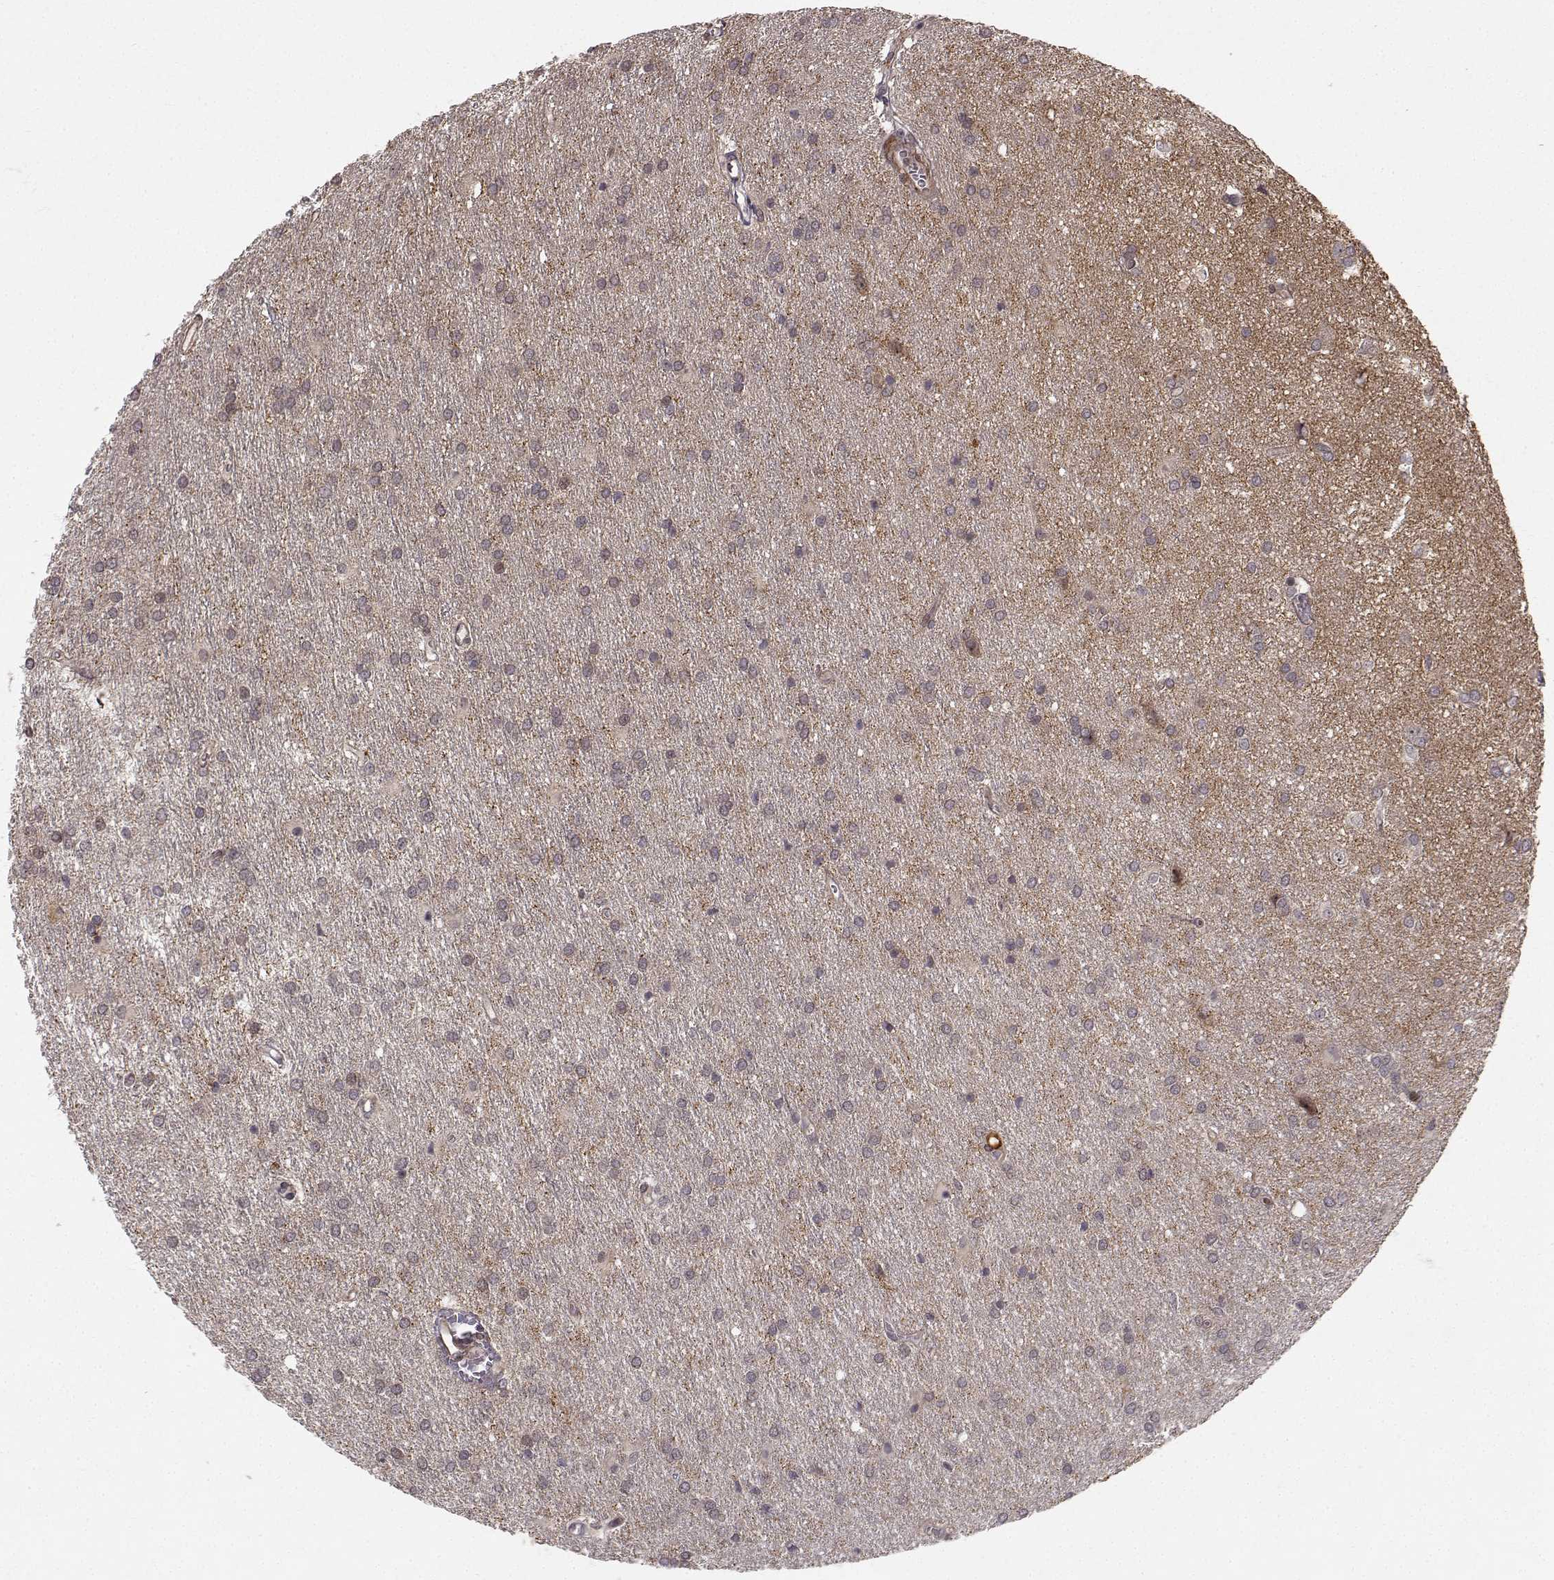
{"staining": {"intensity": "negative", "quantity": "none", "location": "none"}, "tissue": "glioma", "cell_type": "Tumor cells", "image_type": "cancer", "snomed": [{"axis": "morphology", "description": "Glioma, malignant, Low grade"}, {"axis": "topography", "description": "Brain"}], "caption": "Immunohistochemistry micrograph of human glioma stained for a protein (brown), which exhibits no staining in tumor cells. The staining is performed using DAB (3,3'-diaminobenzidine) brown chromogen with nuclei counter-stained in using hematoxylin.", "gene": "APC", "patient": {"sex": "female", "age": 32}}